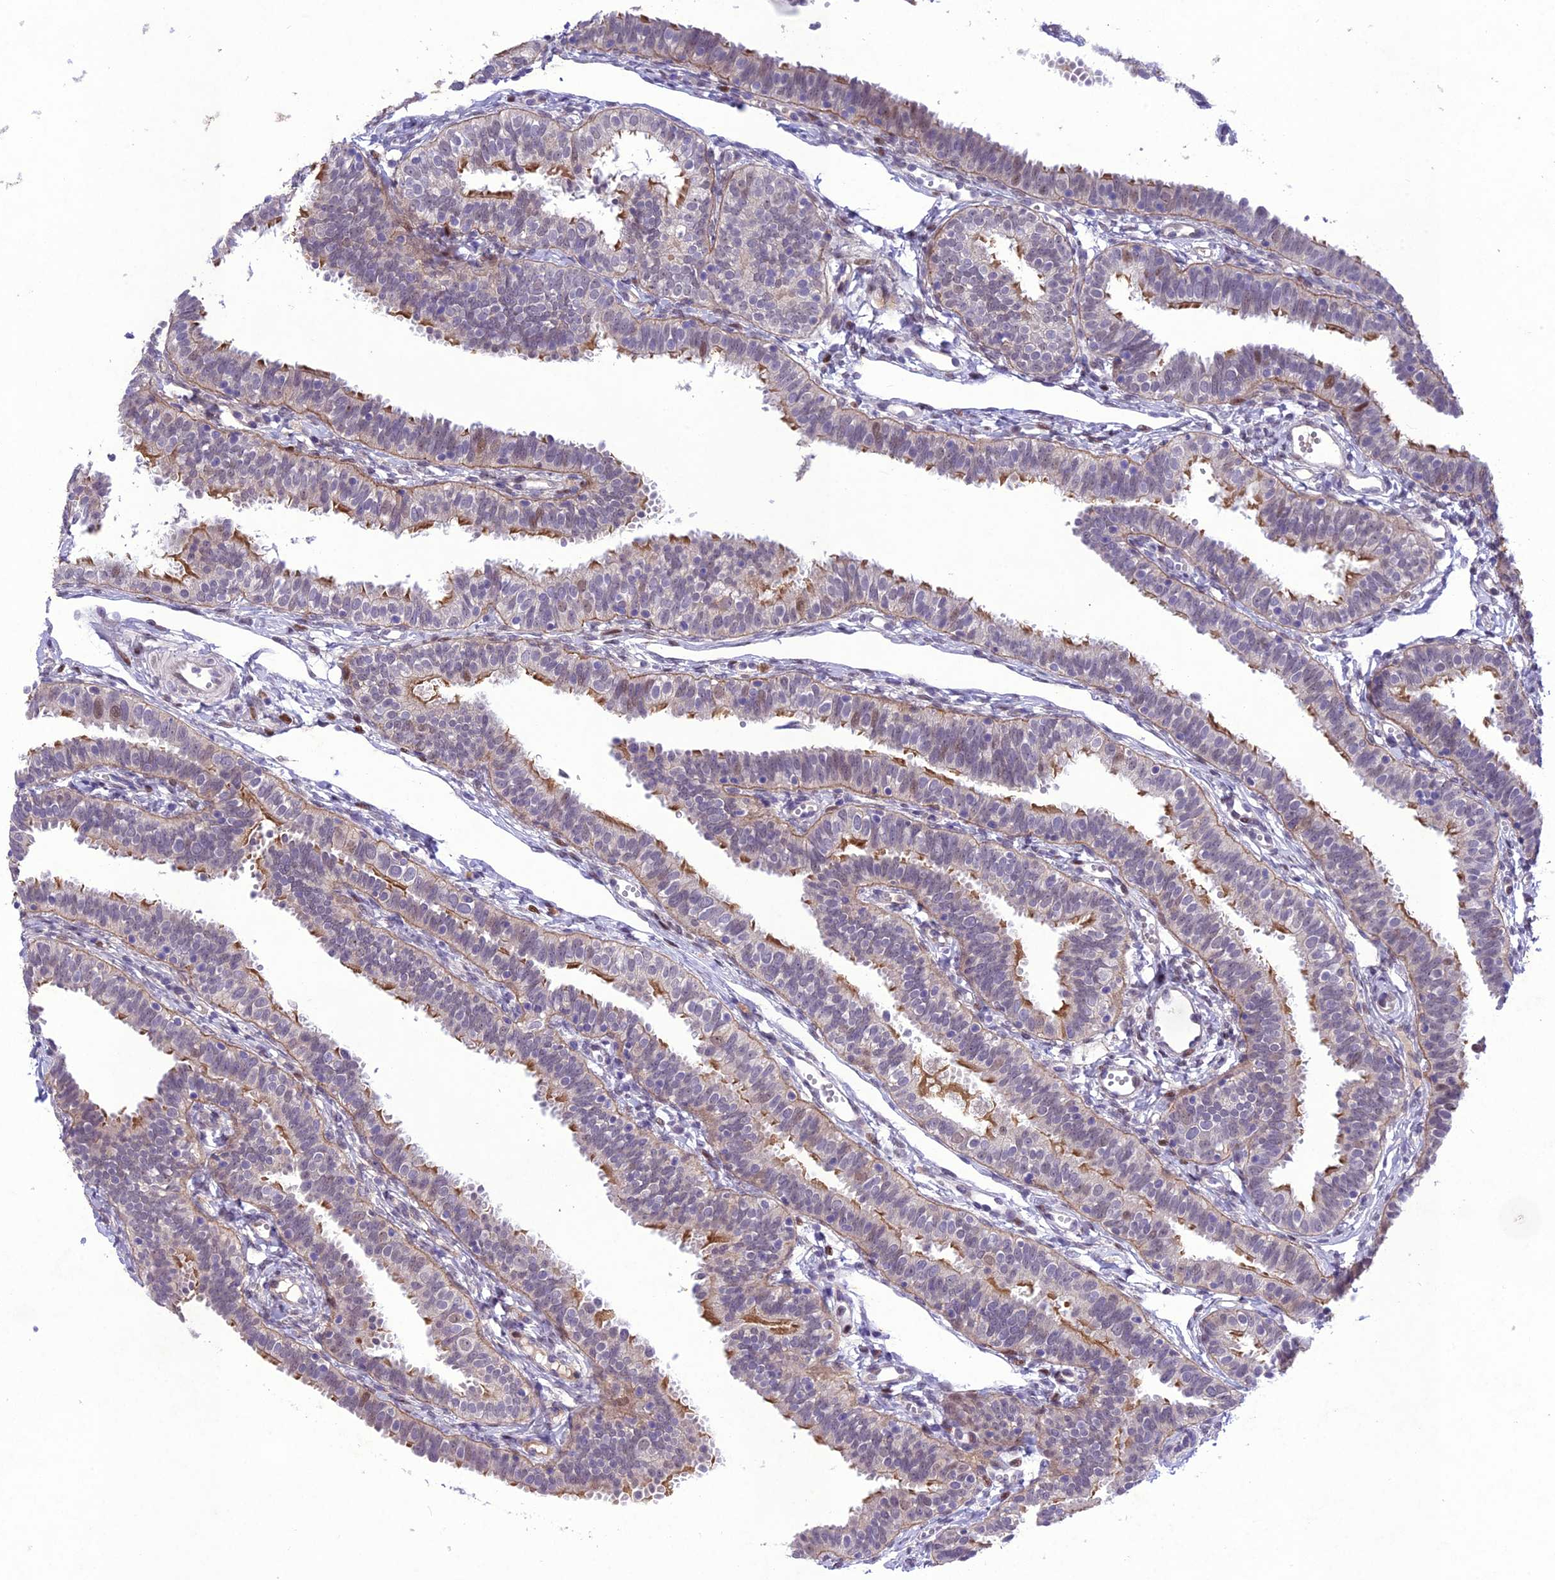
{"staining": {"intensity": "moderate", "quantity": "<25%", "location": "cytoplasmic/membranous,nuclear"}, "tissue": "fallopian tube", "cell_type": "Glandular cells", "image_type": "normal", "snomed": [{"axis": "morphology", "description": "Normal tissue, NOS"}, {"axis": "topography", "description": "Fallopian tube"}], "caption": "Immunohistochemical staining of benign human fallopian tube demonstrates low levels of moderate cytoplasmic/membranous,nuclear expression in approximately <25% of glandular cells.", "gene": "ANKRD52", "patient": {"sex": "female", "age": 35}}